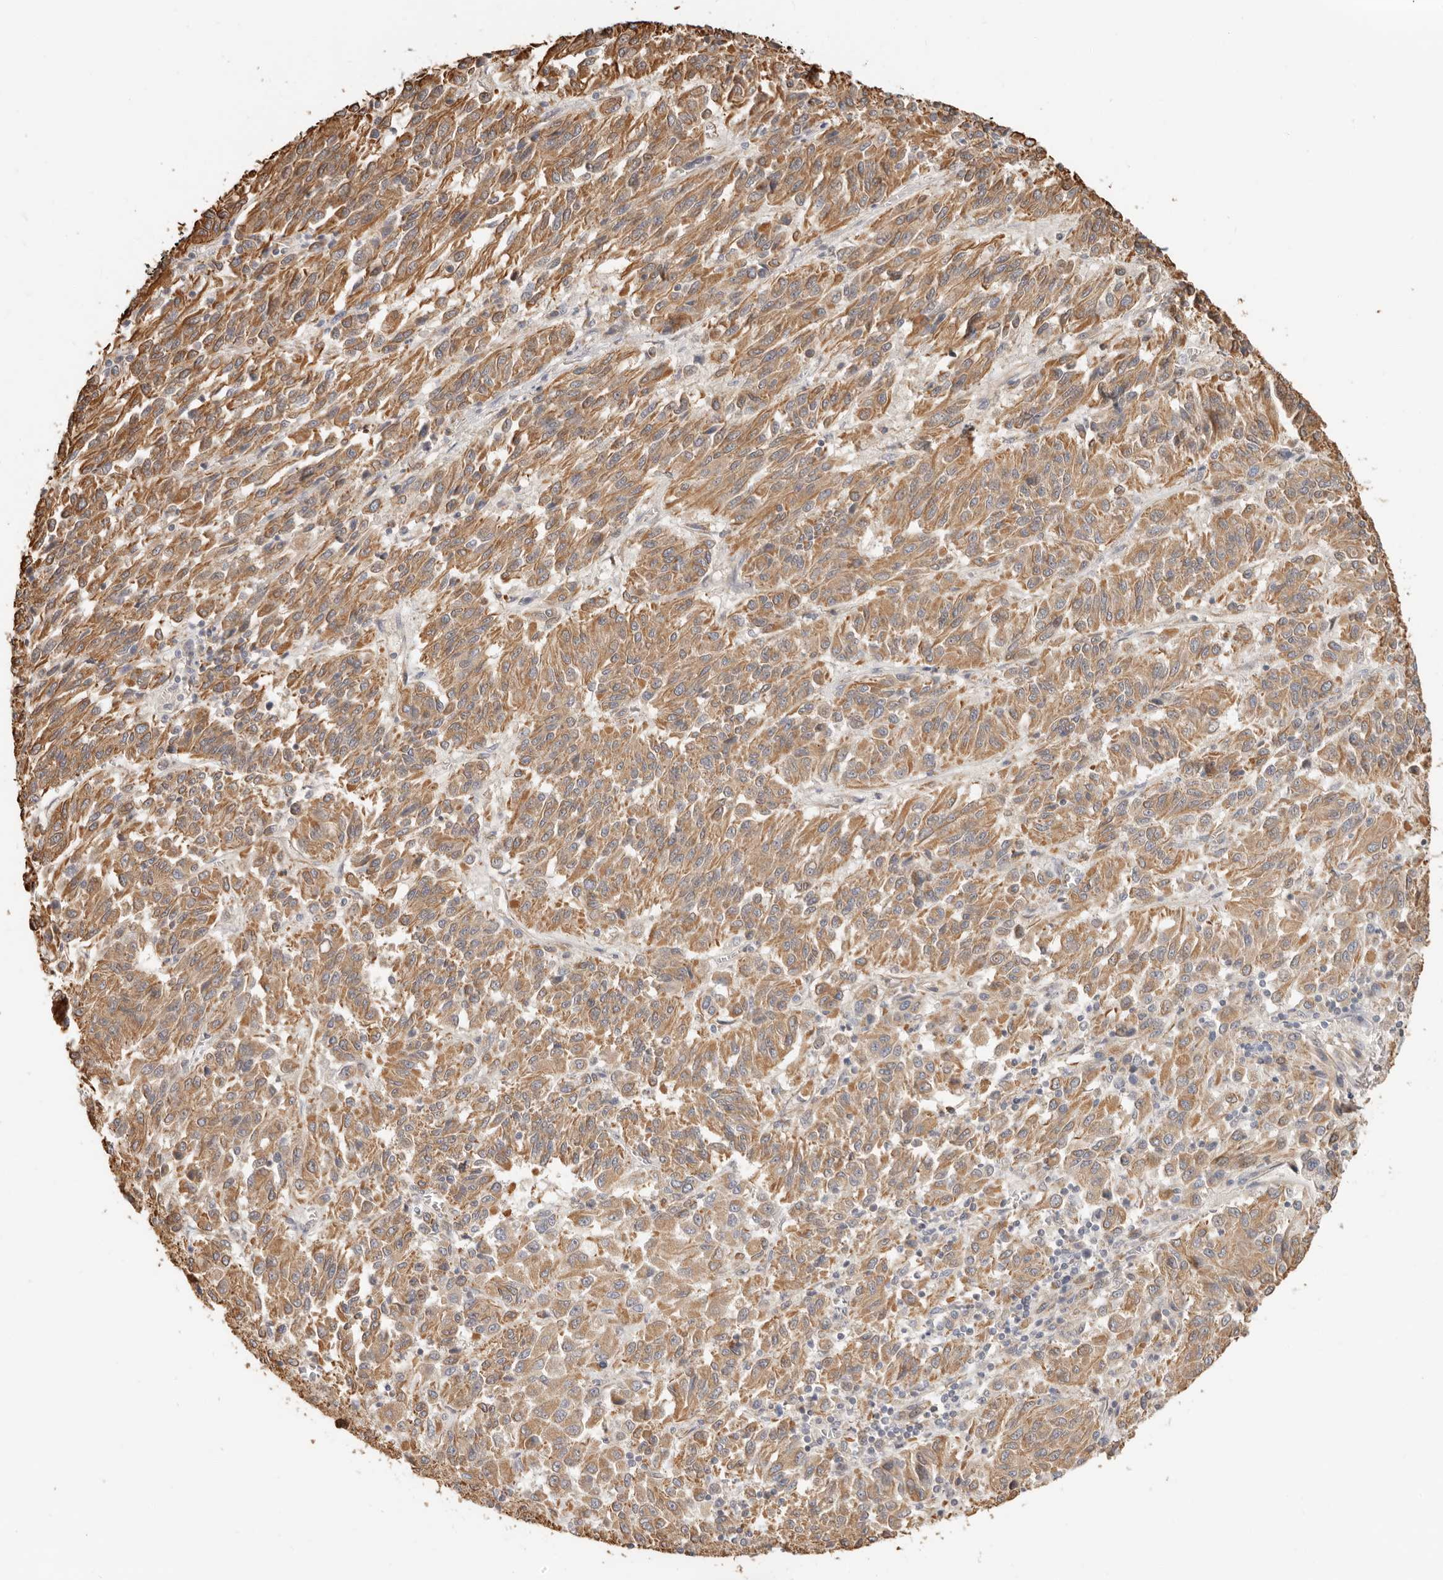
{"staining": {"intensity": "moderate", "quantity": ">75%", "location": "cytoplasmic/membranous"}, "tissue": "melanoma", "cell_type": "Tumor cells", "image_type": "cancer", "snomed": [{"axis": "morphology", "description": "Malignant melanoma, Metastatic site"}, {"axis": "topography", "description": "Lung"}], "caption": "Immunohistochemistry photomicrograph of malignant melanoma (metastatic site) stained for a protein (brown), which reveals medium levels of moderate cytoplasmic/membranous positivity in about >75% of tumor cells.", "gene": "SPRING1", "patient": {"sex": "male", "age": 64}}